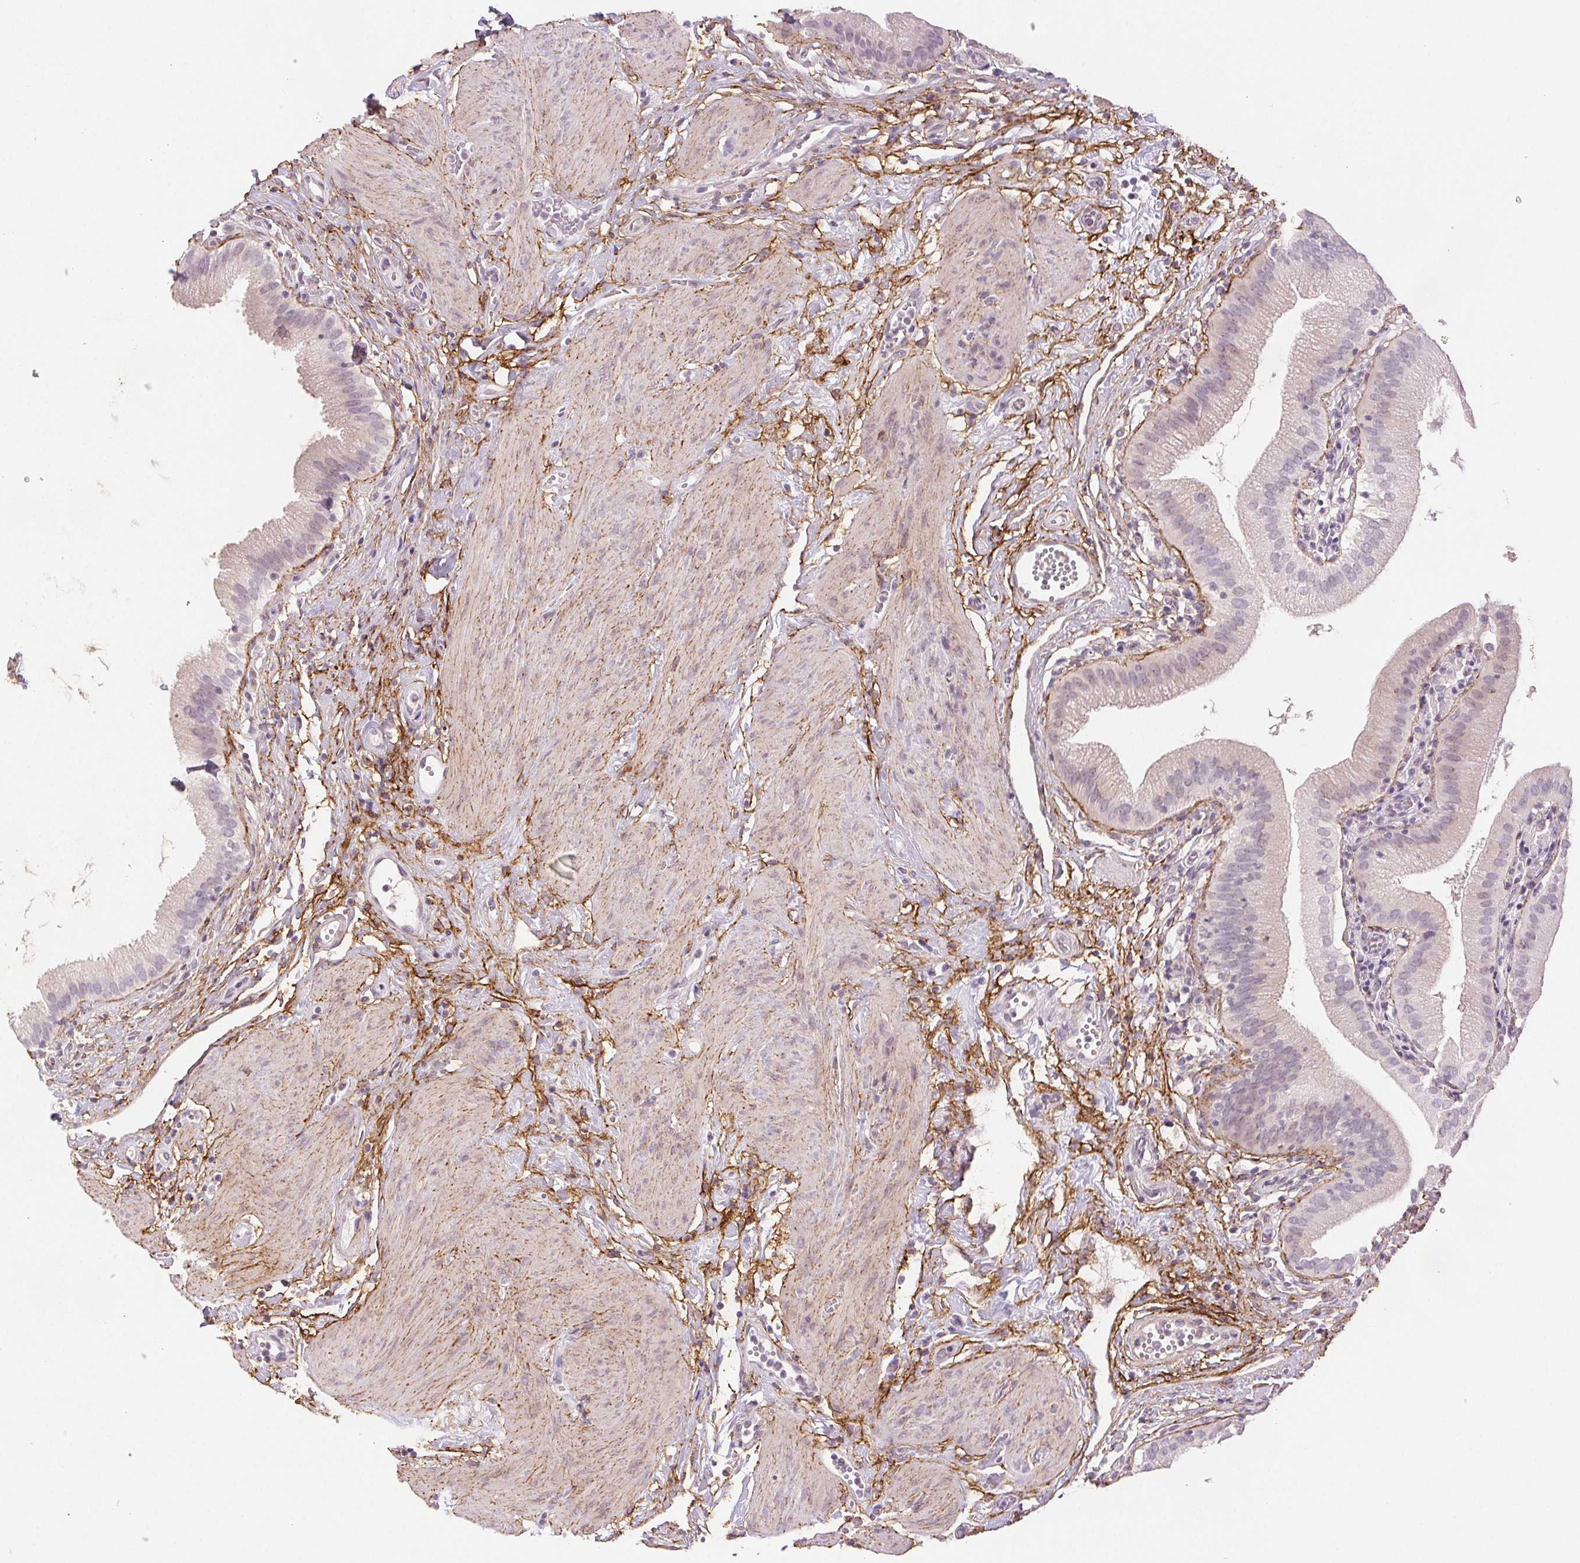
{"staining": {"intensity": "negative", "quantity": "none", "location": "none"}, "tissue": "gallbladder", "cell_type": "Glandular cells", "image_type": "normal", "snomed": [{"axis": "morphology", "description": "Normal tissue, NOS"}, {"axis": "topography", "description": "Gallbladder"}], "caption": "This is an immunohistochemistry (IHC) photomicrograph of normal gallbladder. There is no expression in glandular cells.", "gene": "FBN1", "patient": {"sex": "female", "age": 65}}